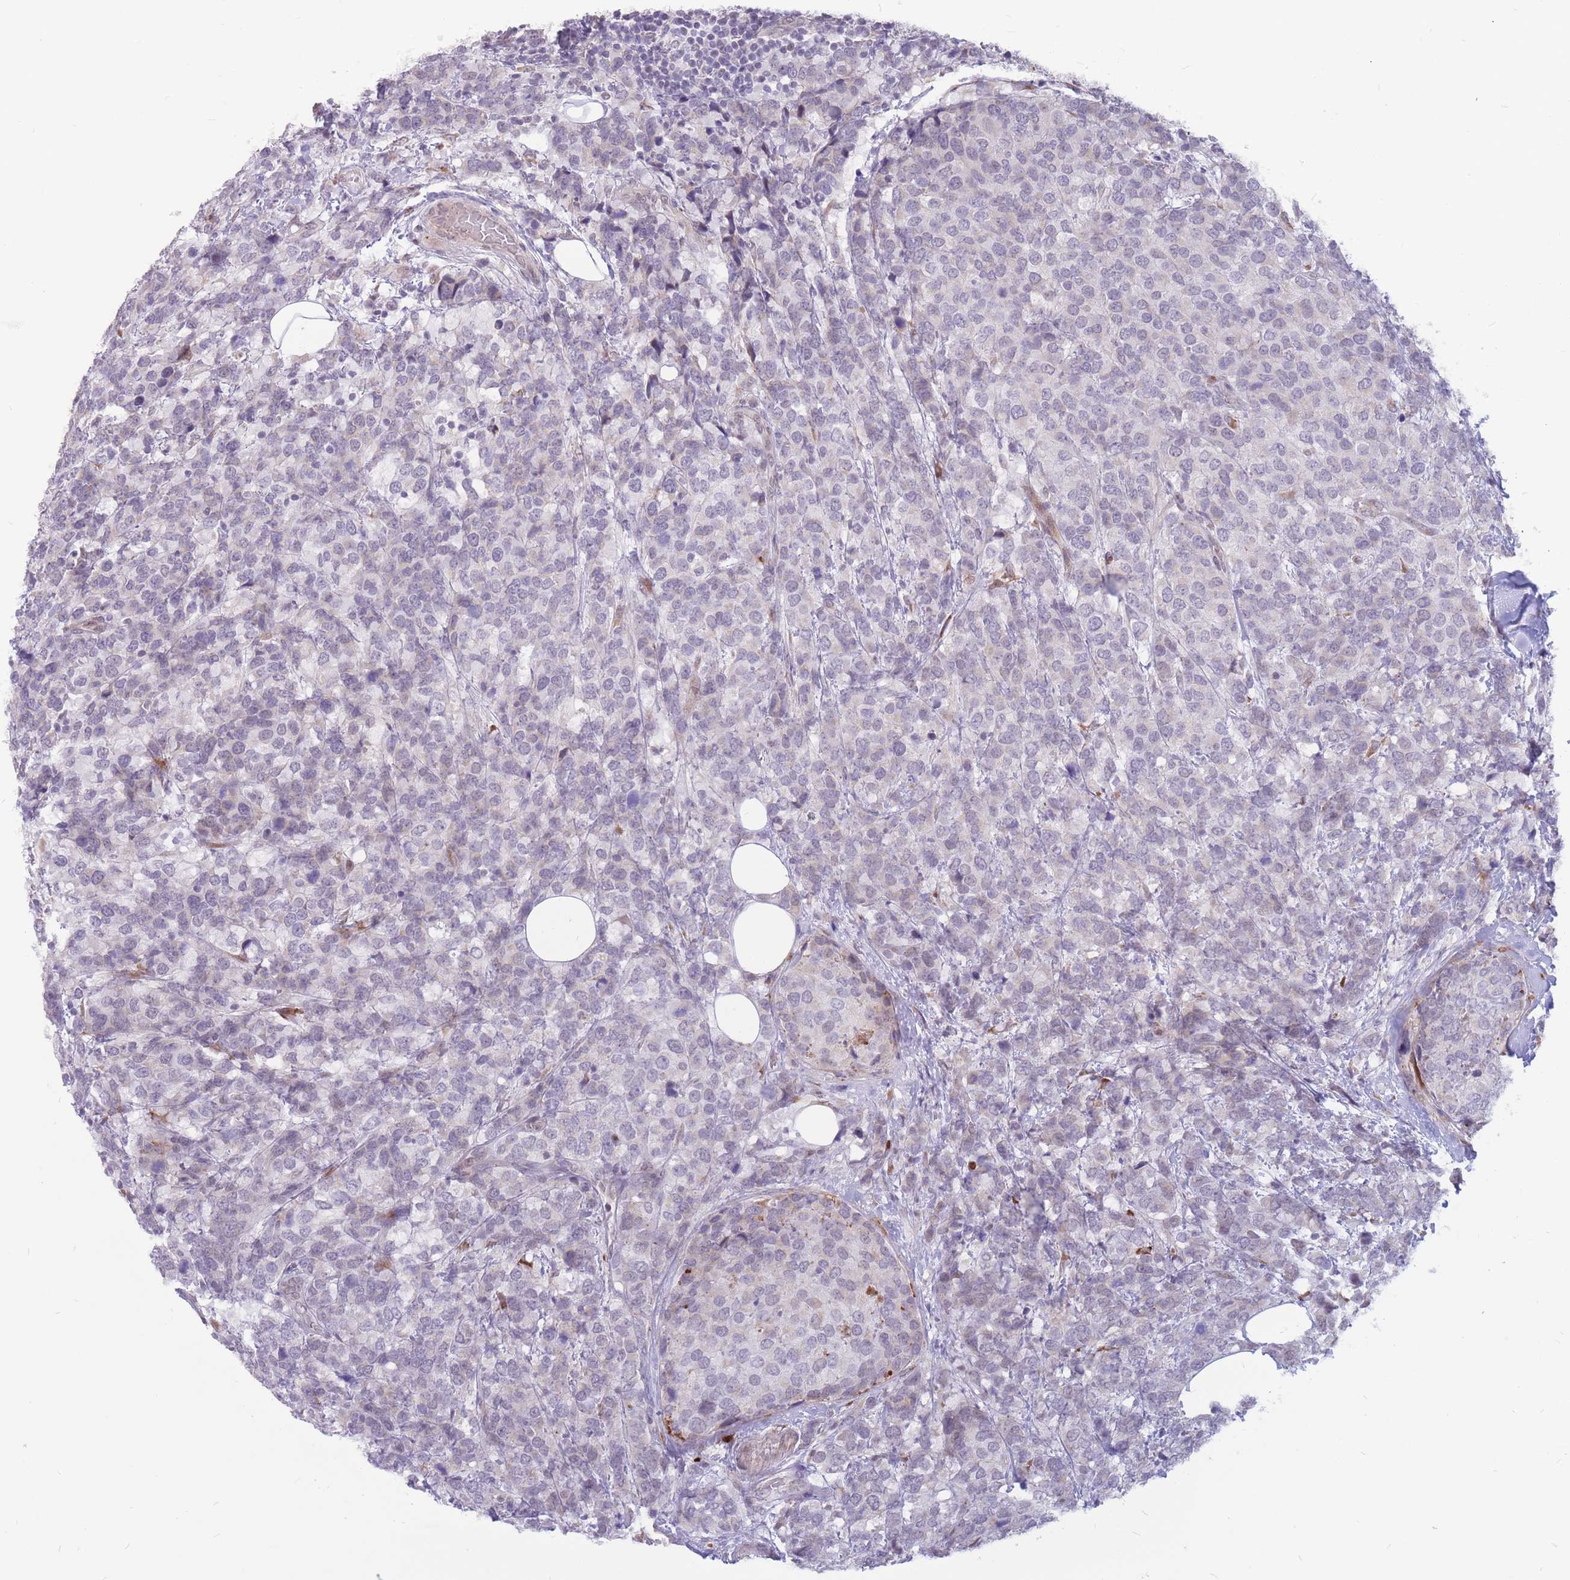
{"staining": {"intensity": "negative", "quantity": "none", "location": "none"}, "tissue": "breast cancer", "cell_type": "Tumor cells", "image_type": "cancer", "snomed": [{"axis": "morphology", "description": "Lobular carcinoma"}, {"axis": "topography", "description": "Breast"}], "caption": "High magnification brightfield microscopy of breast lobular carcinoma stained with DAB (brown) and counterstained with hematoxylin (blue): tumor cells show no significant positivity.", "gene": "ADD2", "patient": {"sex": "female", "age": 59}}